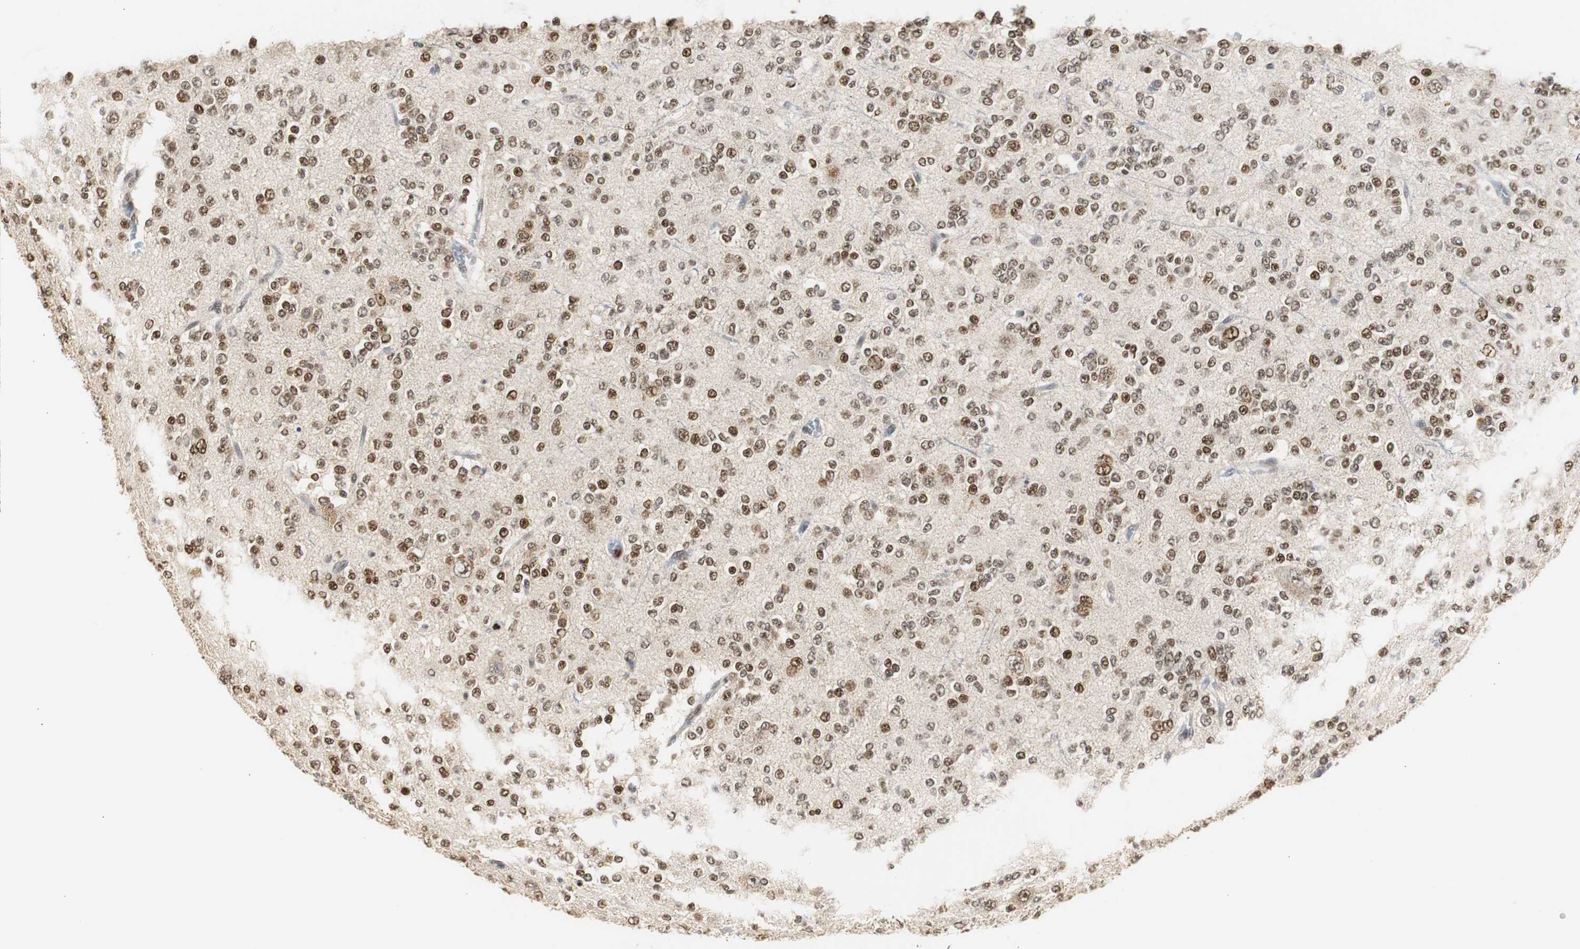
{"staining": {"intensity": "moderate", "quantity": ">75%", "location": "nuclear"}, "tissue": "glioma", "cell_type": "Tumor cells", "image_type": "cancer", "snomed": [{"axis": "morphology", "description": "Glioma, malignant, Low grade"}, {"axis": "topography", "description": "Brain"}], "caption": "An immunohistochemistry histopathology image of neoplastic tissue is shown. Protein staining in brown highlights moderate nuclear positivity in glioma within tumor cells.", "gene": "ZFC3H1", "patient": {"sex": "male", "age": 38}}